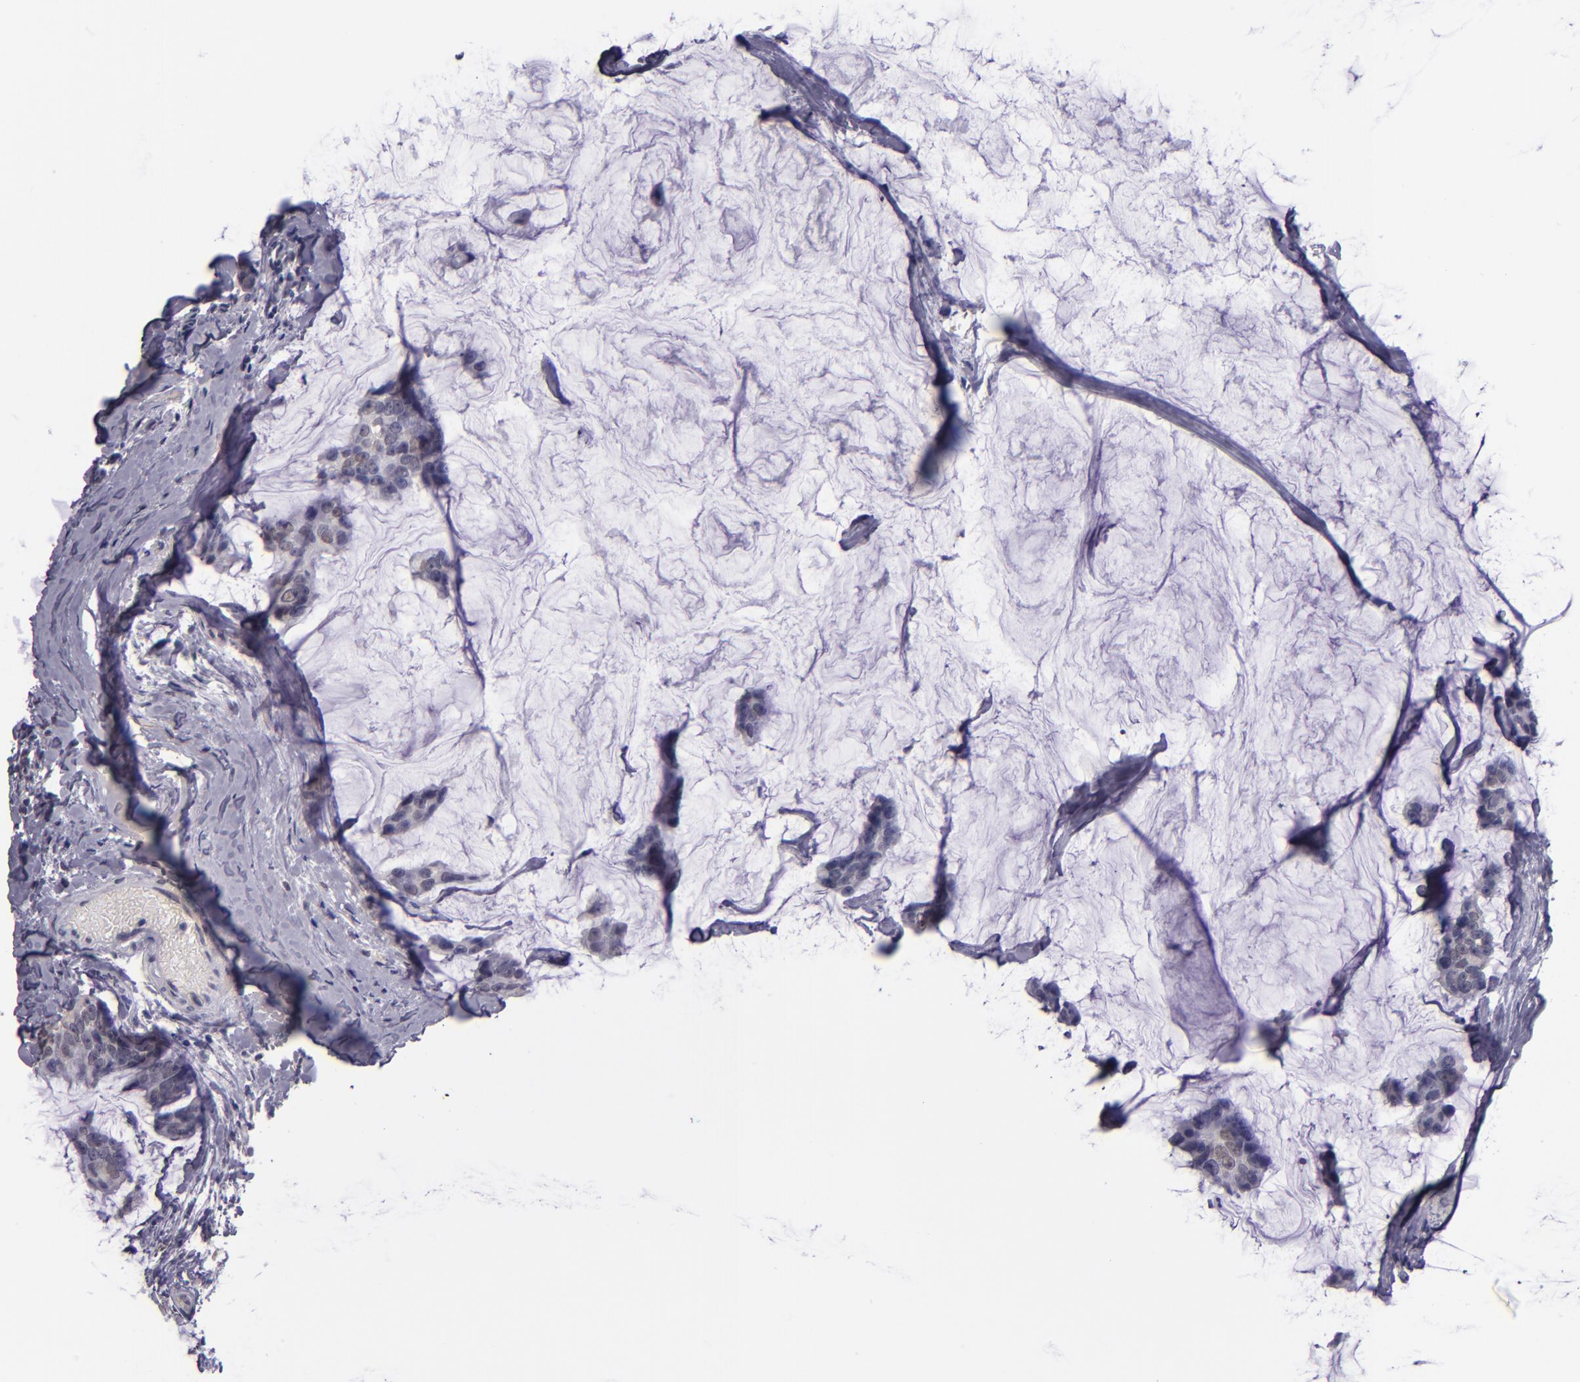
{"staining": {"intensity": "weak", "quantity": "<25%", "location": "nuclear"}, "tissue": "breast cancer", "cell_type": "Tumor cells", "image_type": "cancer", "snomed": [{"axis": "morphology", "description": "Normal tissue, NOS"}, {"axis": "morphology", "description": "Duct carcinoma"}, {"axis": "topography", "description": "Breast"}], "caption": "Breast cancer (intraductal carcinoma) stained for a protein using IHC shows no expression tumor cells.", "gene": "CEBPE", "patient": {"sex": "female", "age": 50}}